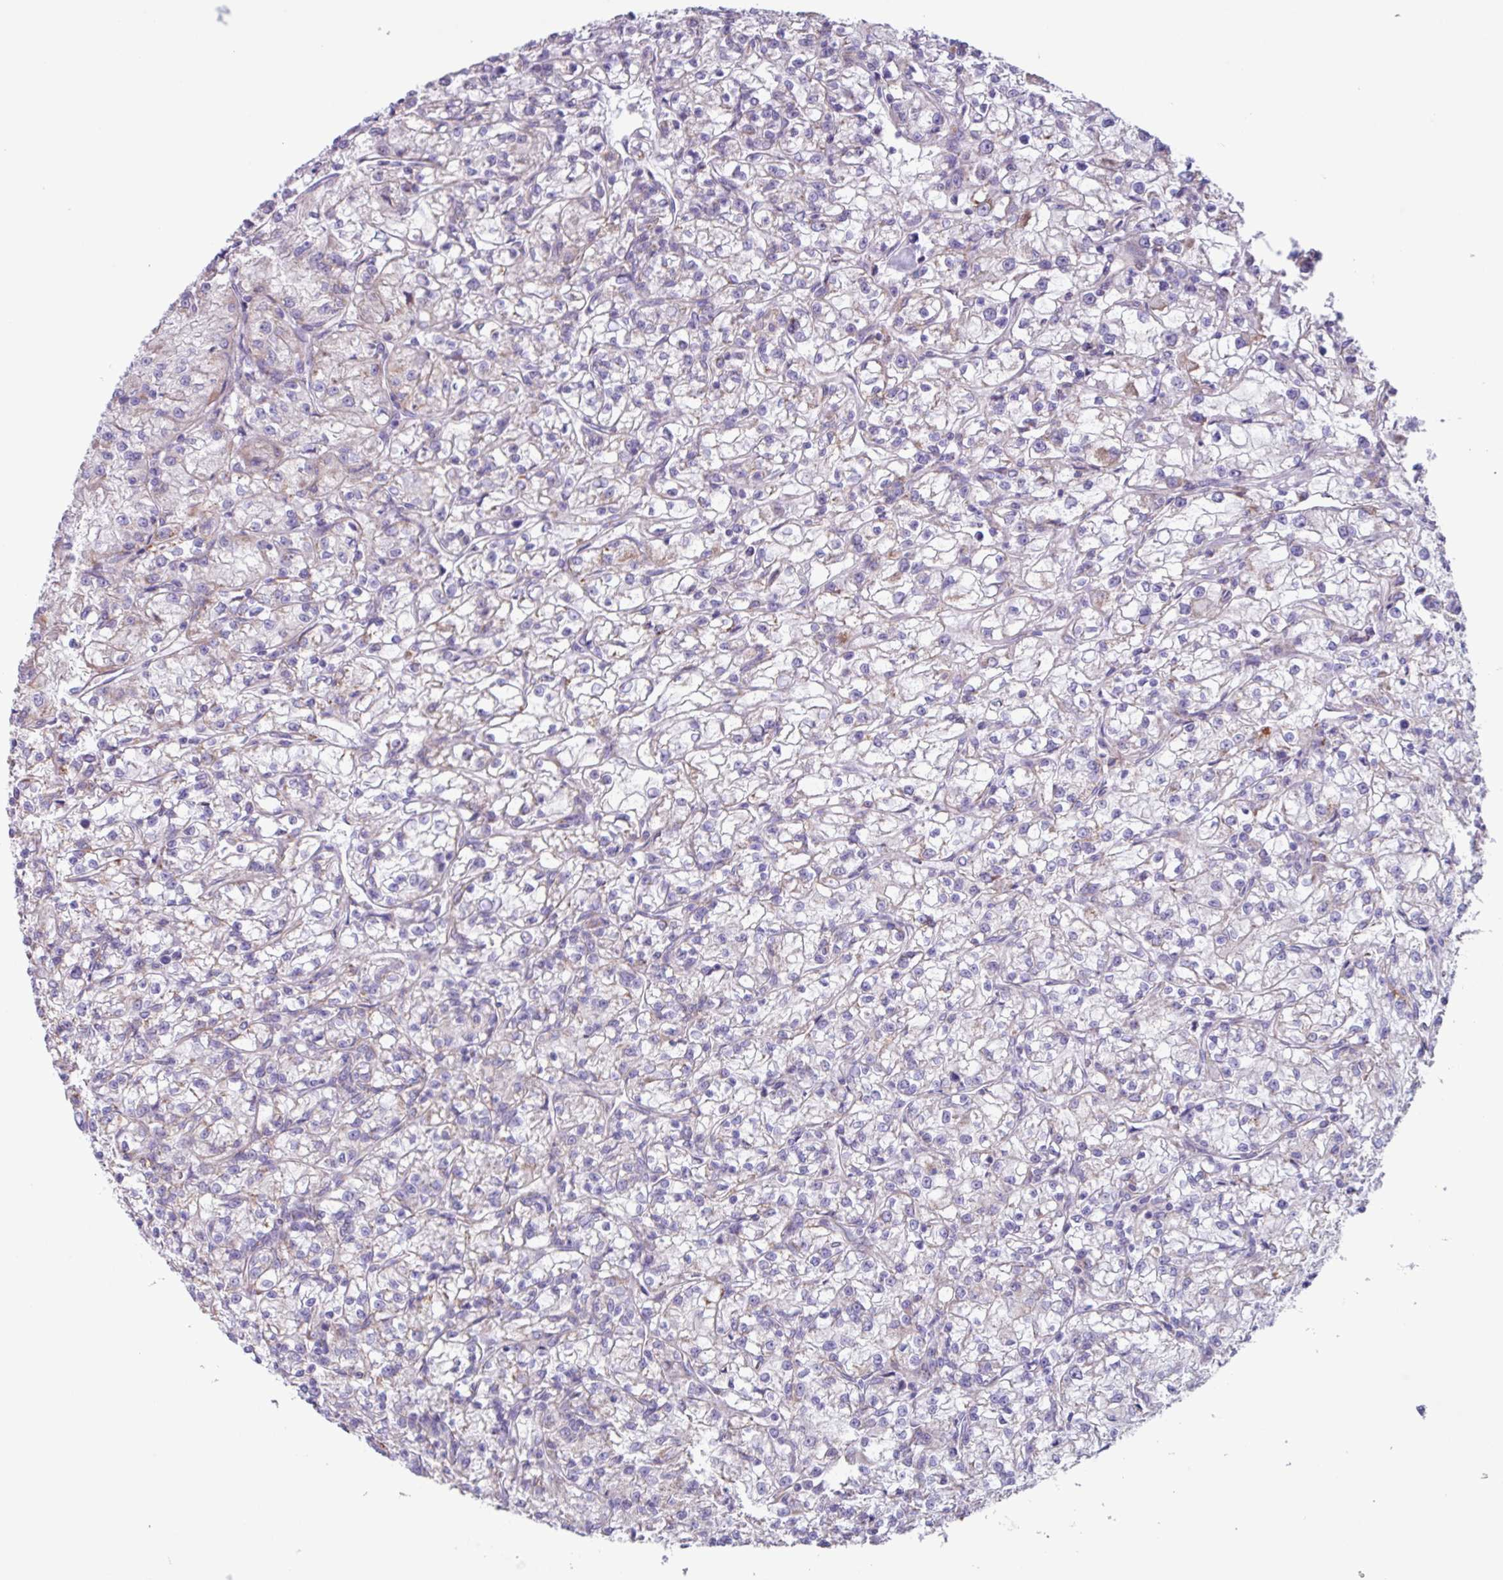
{"staining": {"intensity": "negative", "quantity": "none", "location": "none"}, "tissue": "renal cancer", "cell_type": "Tumor cells", "image_type": "cancer", "snomed": [{"axis": "morphology", "description": "Adenocarcinoma, NOS"}, {"axis": "topography", "description": "Kidney"}], "caption": "Image shows no protein positivity in tumor cells of renal cancer (adenocarcinoma) tissue.", "gene": "OTULIN", "patient": {"sex": "female", "age": 59}}